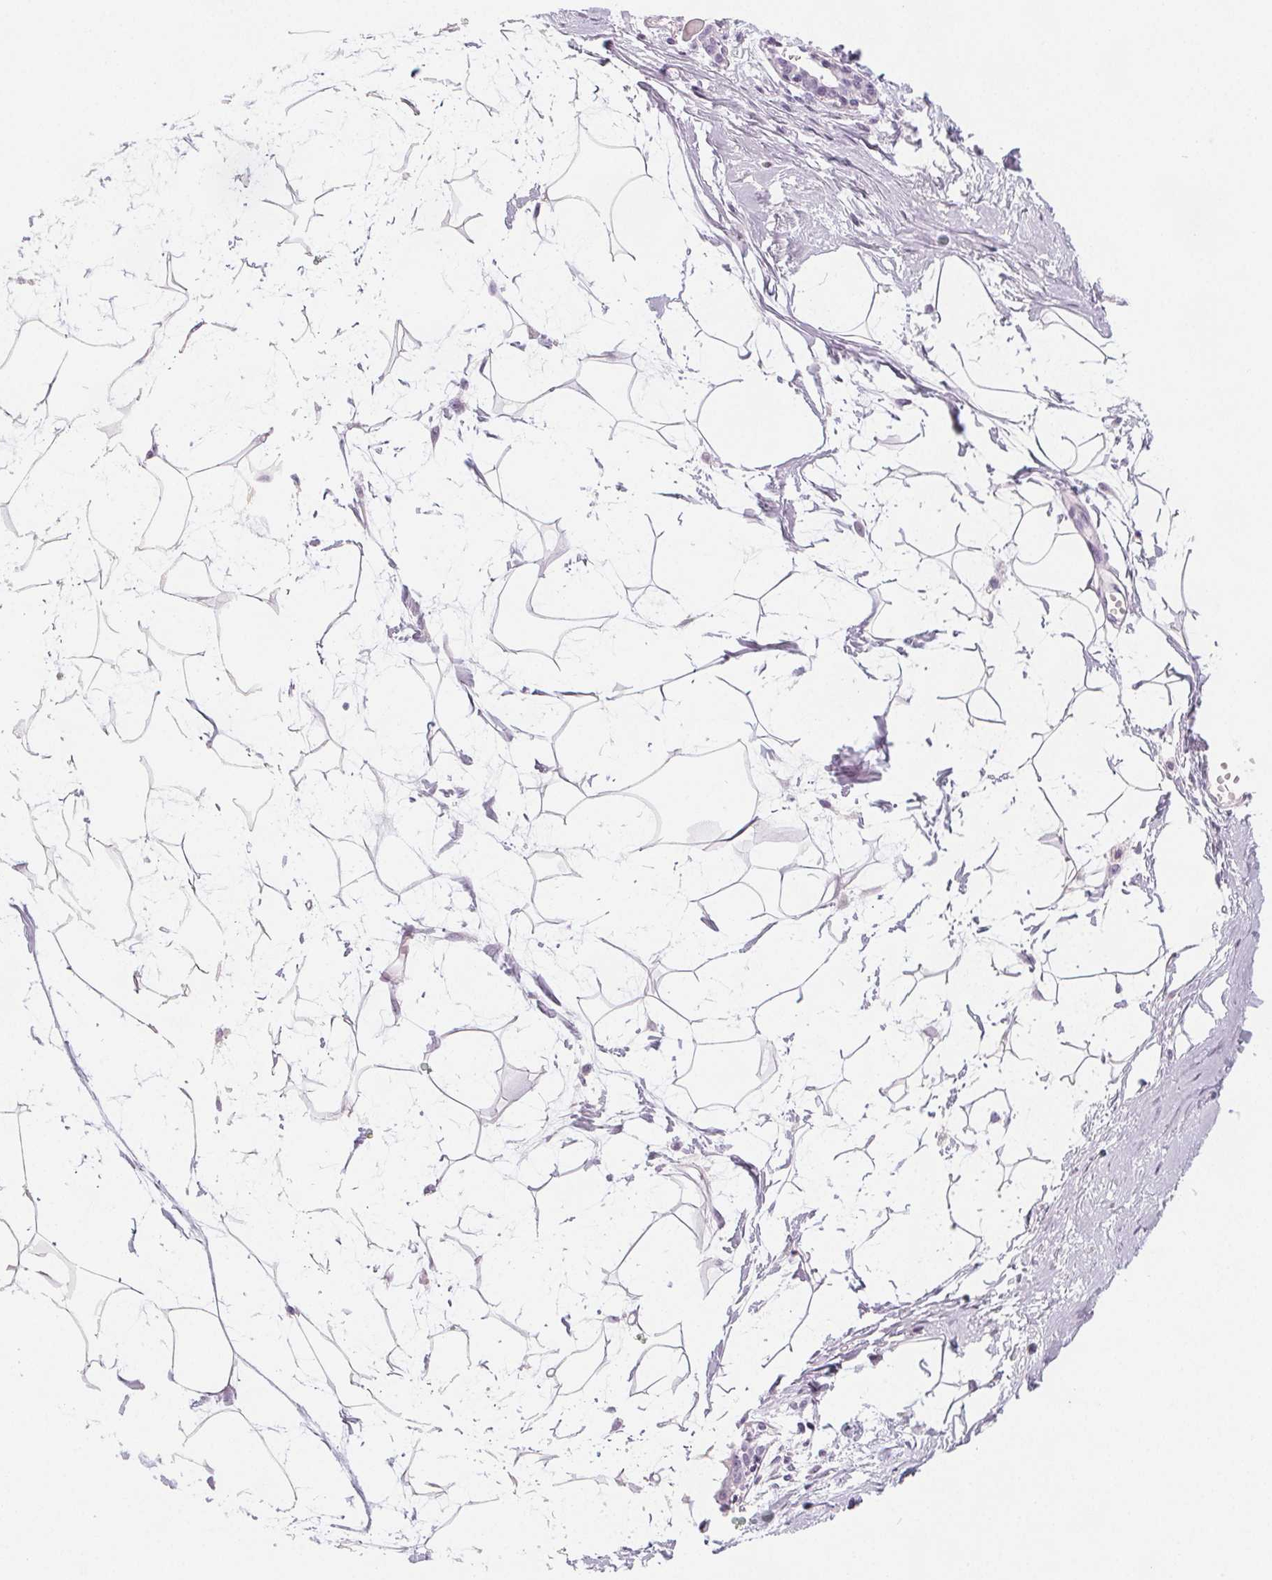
{"staining": {"intensity": "negative", "quantity": "none", "location": "none"}, "tissue": "breast", "cell_type": "Adipocytes", "image_type": "normal", "snomed": [{"axis": "morphology", "description": "Normal tissue, NOS"}, {"axis": "topography", "description": "Breast"}], "caption": "IHC of unremarkable human breast reveals no staining in adipocytes. (Stains: DAB (3,3'-diaminobenzidine) immunohistochemistry (IHC) with hematoxylin counter stain, Microscopy: brightfield microscopy at high magnification).", "gene": "SLC5A12", "patient": {"sex": "female", "age": 45}}